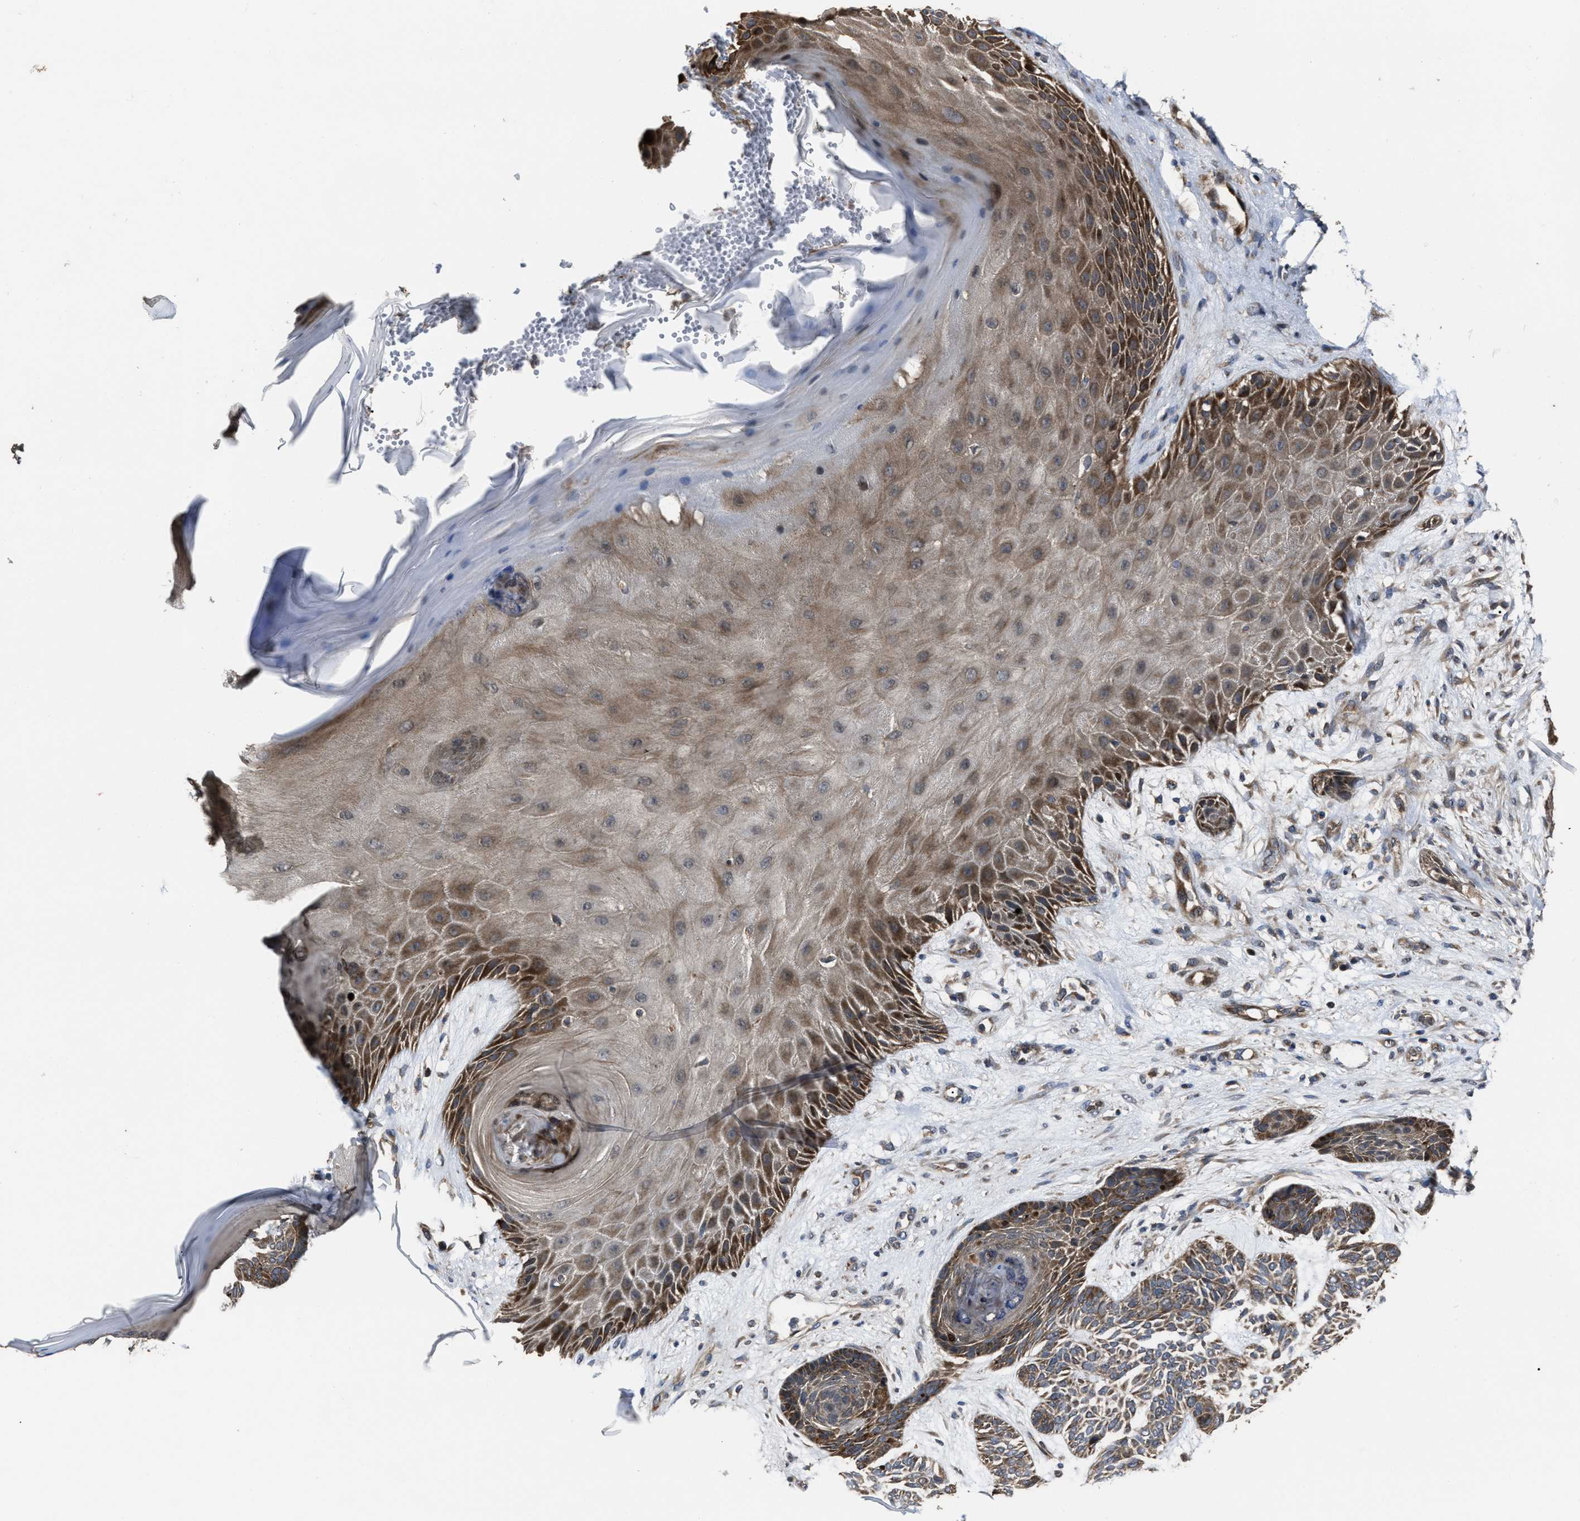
{"staining": {"intensity": "moderate", "quantity": "25%-75%", "location": "cytoplasmic/membranous"}, "tissue": "skin cancer", "cell_type": "Tumor cells", "image_type": "cancer", "snomed": [{"axis": "morphology", "description": "Basal cell carcinoma"}, {"axis": "topography", "description": "Skin"}], "caption": "IHC of skin cancer (basal cell carcinoma) demonstrates medium levels of moderate cytoplasmic/membranous staining in about 25%-75% of tumor cells.", "gene": "PASK", "patient": {"sex": "male", "age": 55}}